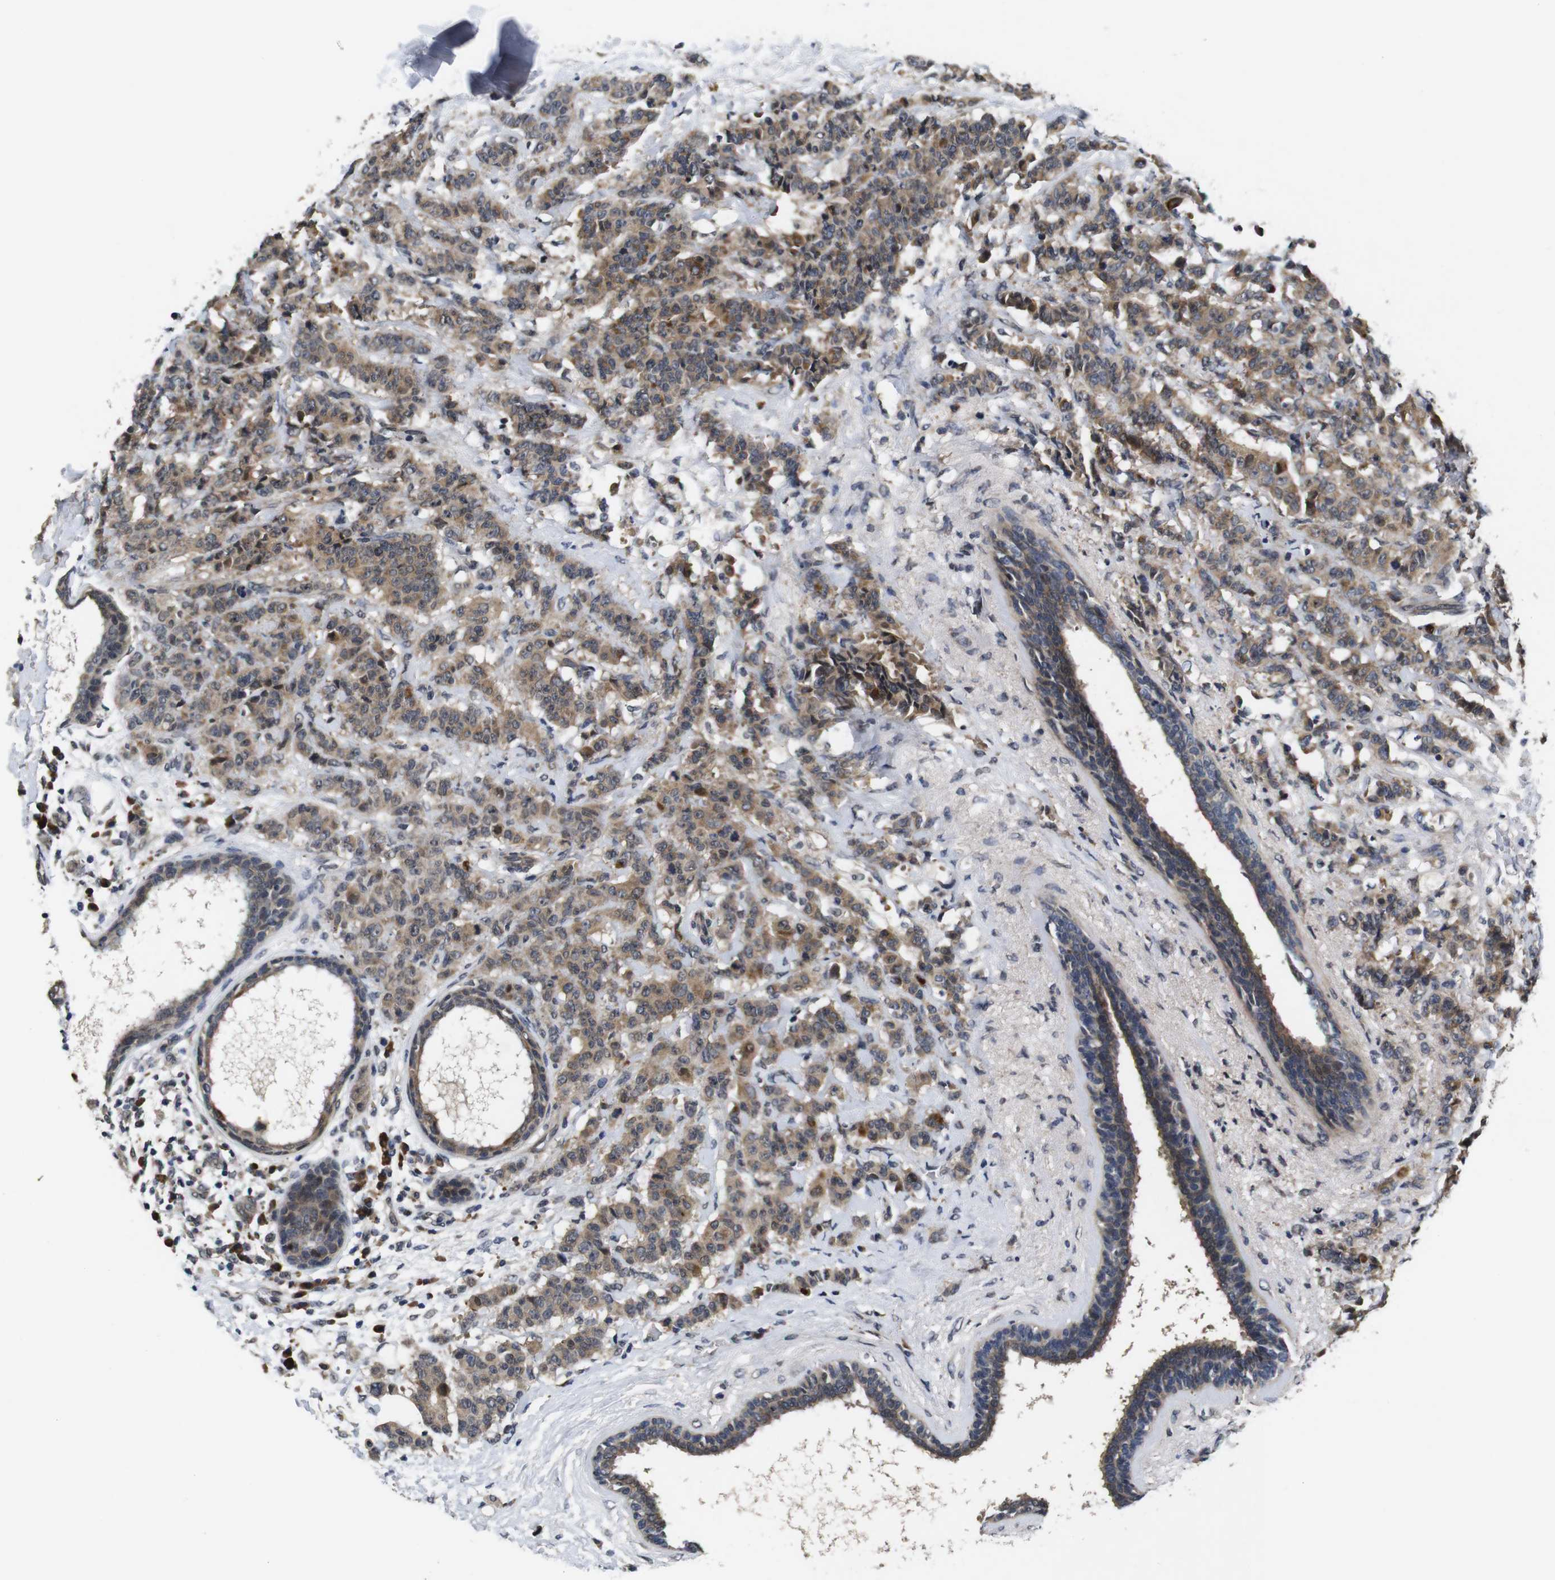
{"staining": {"intensity": "moderate", "quantity": ">75%", "location": "cytoplasmic/membranous"}, "tissue": "breast cancer", "cell_type": "Tumor cells", "image_type": "cancer", "snomed": [{"axis": "morphology", "description": "Duct carcinoma"}, {"axis": "topography", "description": "Breast"}], "caption": "DAB (3,3'-diaminobenzidine) immunohistochemical staining of human breast invasive ductal carcinoma demonstrates moderate cytoplasmic/membranous protein positivity in approximately >75% of tumor cells.", "gene": "ZBTB46", "patient": {"sex": "female", "age": 40}}